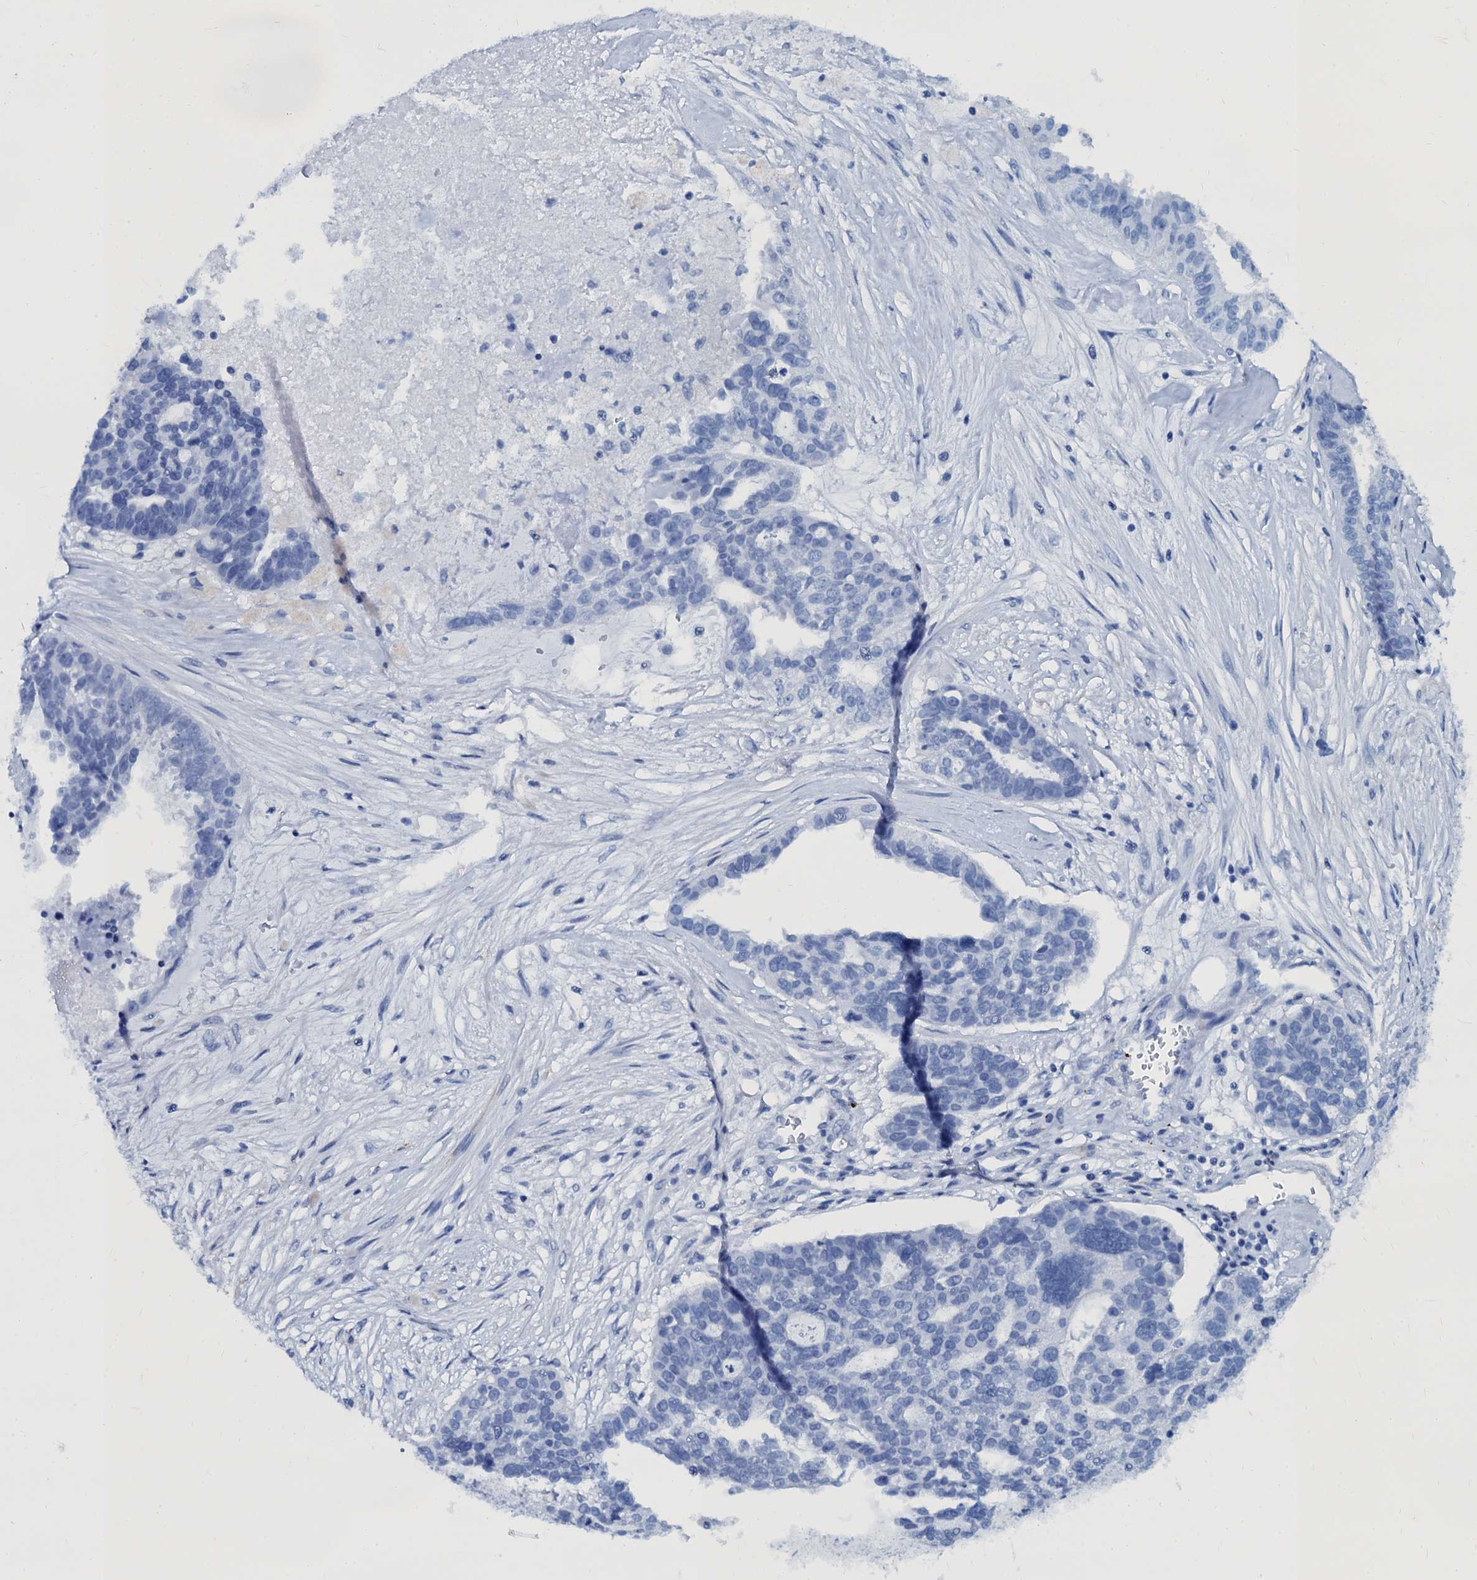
{"staining": {"intensity": "negative", "quantity": "none", "location": "none"}, "tissue": "ovarian cancer", "cell_type": "Tumor cells", "image_type": "cancer", "snomed": [{"axis": "morphology", "description": "Cystadenocarcinoma, serous, NOS"}, {"axis": "topography", "description": "Ovary"}], "caption": "Micrograph shows no significant protein staining in tumor cells of ovarian cancer (serous cystadenocarcinoma).", "gene": "CAVIN2", "patient": {"sex": "female", "age": 59}}